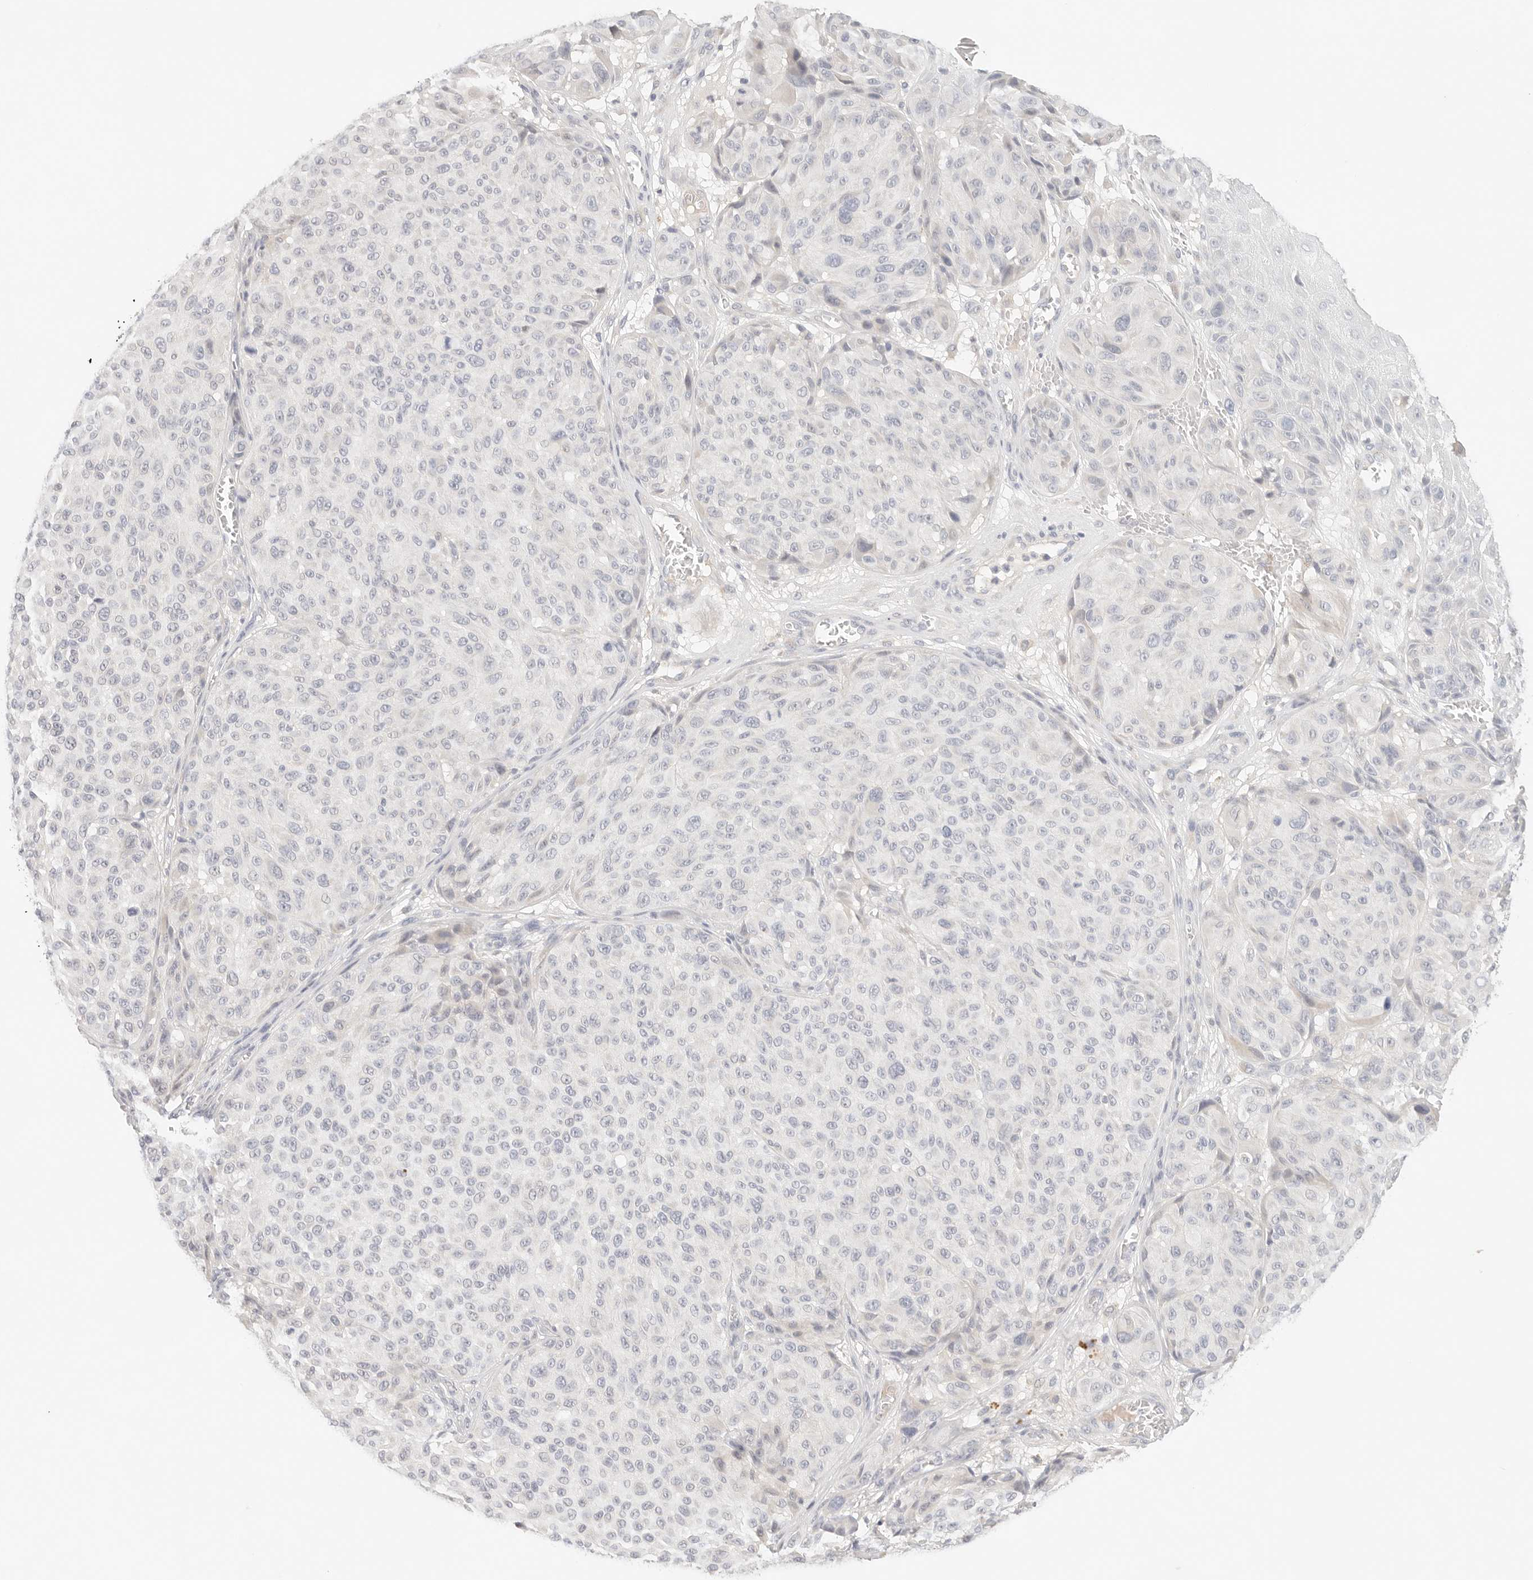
{"staining": {"intensity": "negative", "quantity": "none", "location": "none"}, "tissue": "melanoma", "cell_type": "Tumor cells", "image_type": "cancer", "snomed": [{"axis": "morphology", "description": "Malignant melanoma, NOS"}, {"axis": "topography", "description": "Skin"}], "caption": "The immunohistochemistry image has no significant positivity in tumor cells of malignant melanoma tissue.", "gene": "SPHK1", "patient": {"sex": "male", "age": 83}}